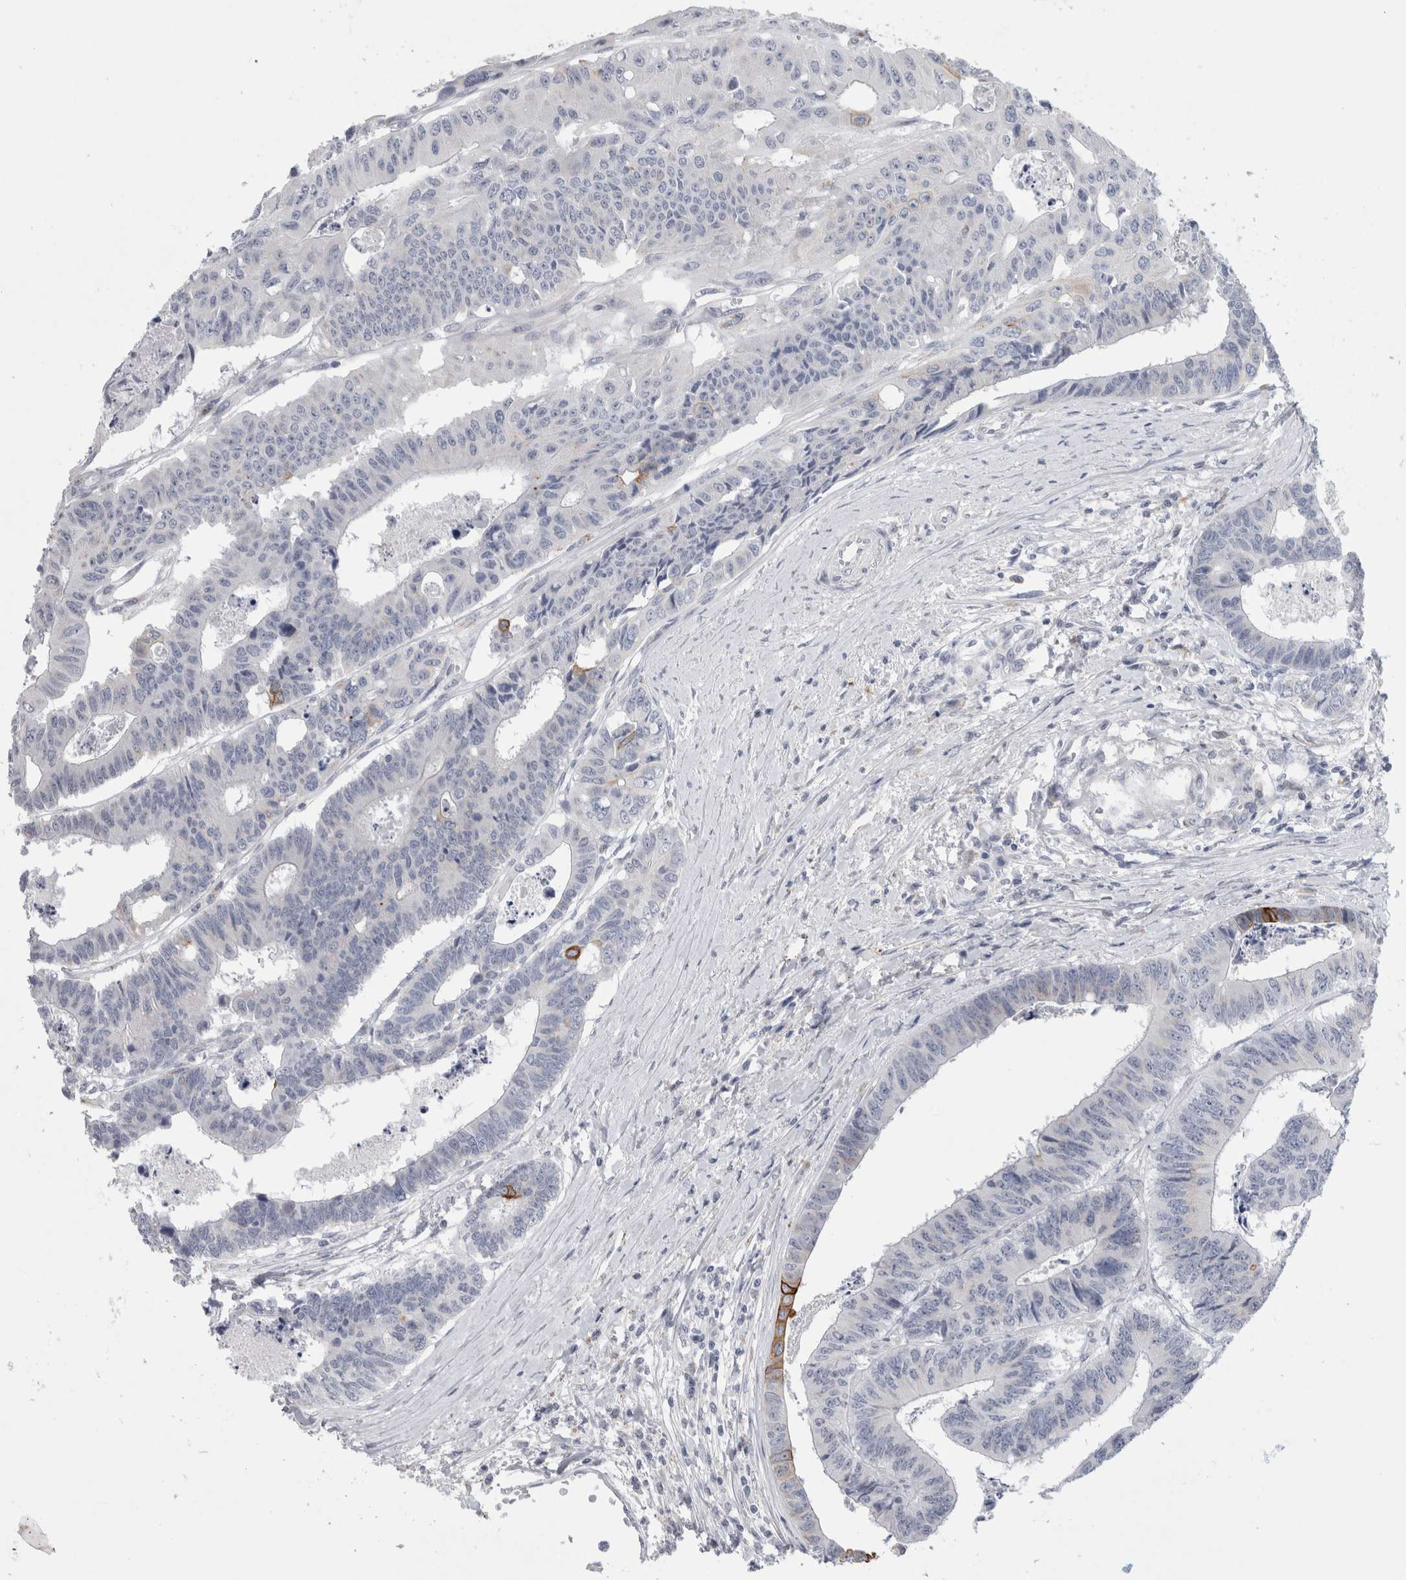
{"staining": {"intensity": "moderate", "quantity": "<25%", "location": "cytoplasmic/membranous"}, "tissue": "colorectal cancer", "cell_type": "Tumor cells", "image_type": "cancer", "snomed": [{"axis": "morphology", "description": "Adenocarcinoma, NOS"}, {"axis": "topography", "description": "Rectum"}], "caption": "Human colorectal cancer (adenocarcinoma) stained with a brown dye shows moderate cytoplasmic/membranous positive positivity in about <25% of tumor cells.", "gene": "GAA", "patient": {"sex": "male", "age": 84}}